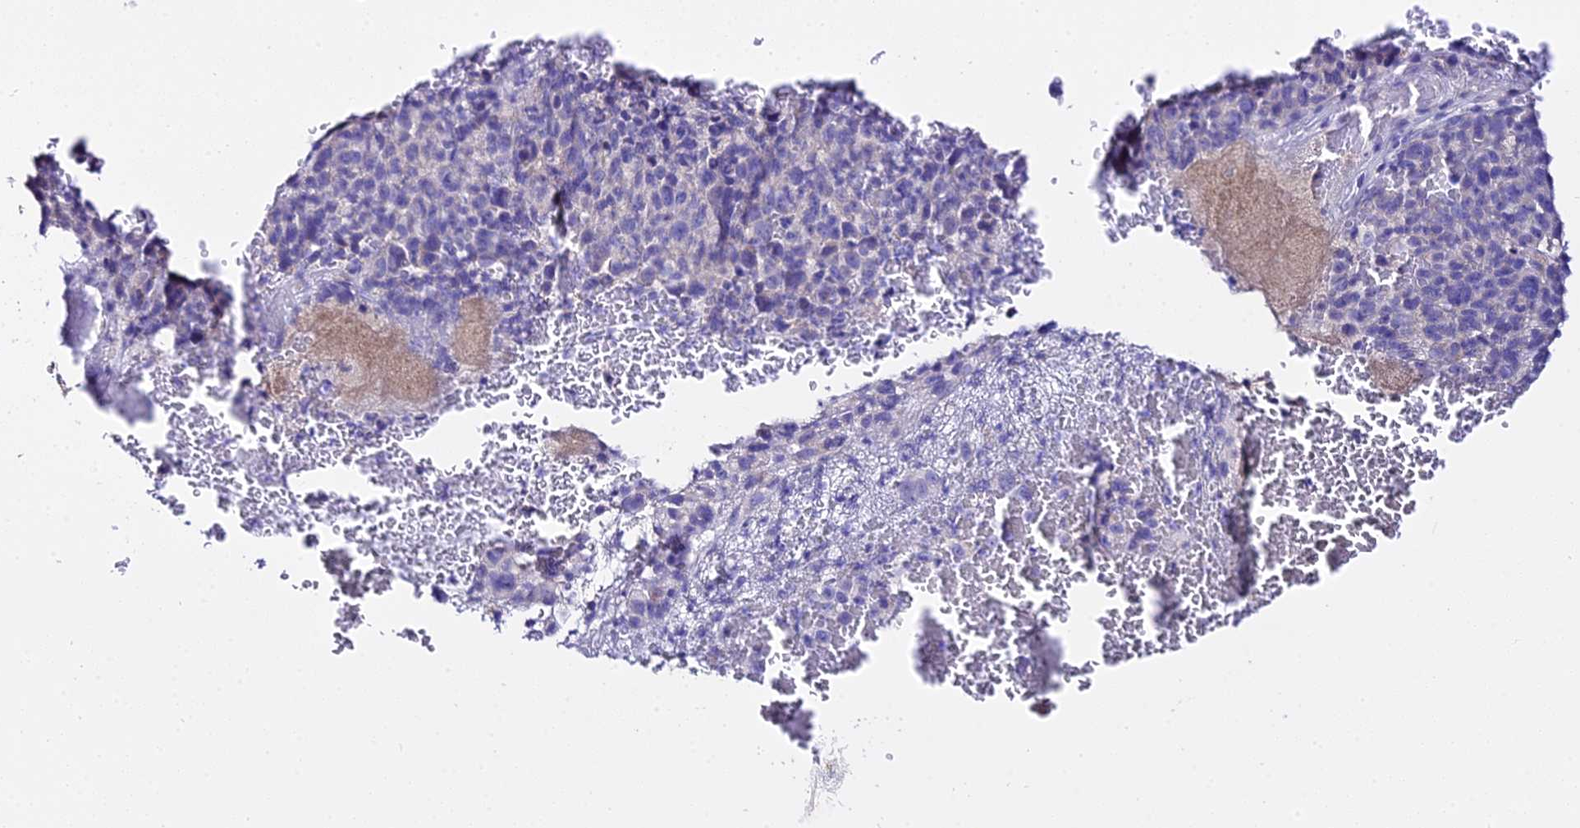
{"staining": {"intensity": "negative", "quantity": "none", "location": "none"}, "tissue": "melanoma", "cell_type": "Tumor cells", "image_type": "cancer", "snomed": [{"axis": "morphology", "description": "Malignant melanoma, NOS"}, {"axis": "topography", "description": "Skin"}], "caption": "A histopathology image of melanoma stained for a protein shows no brown staining in tumor cells.", "gene": "TMEM117", "patient": {"sex": "male", "age": 49}}